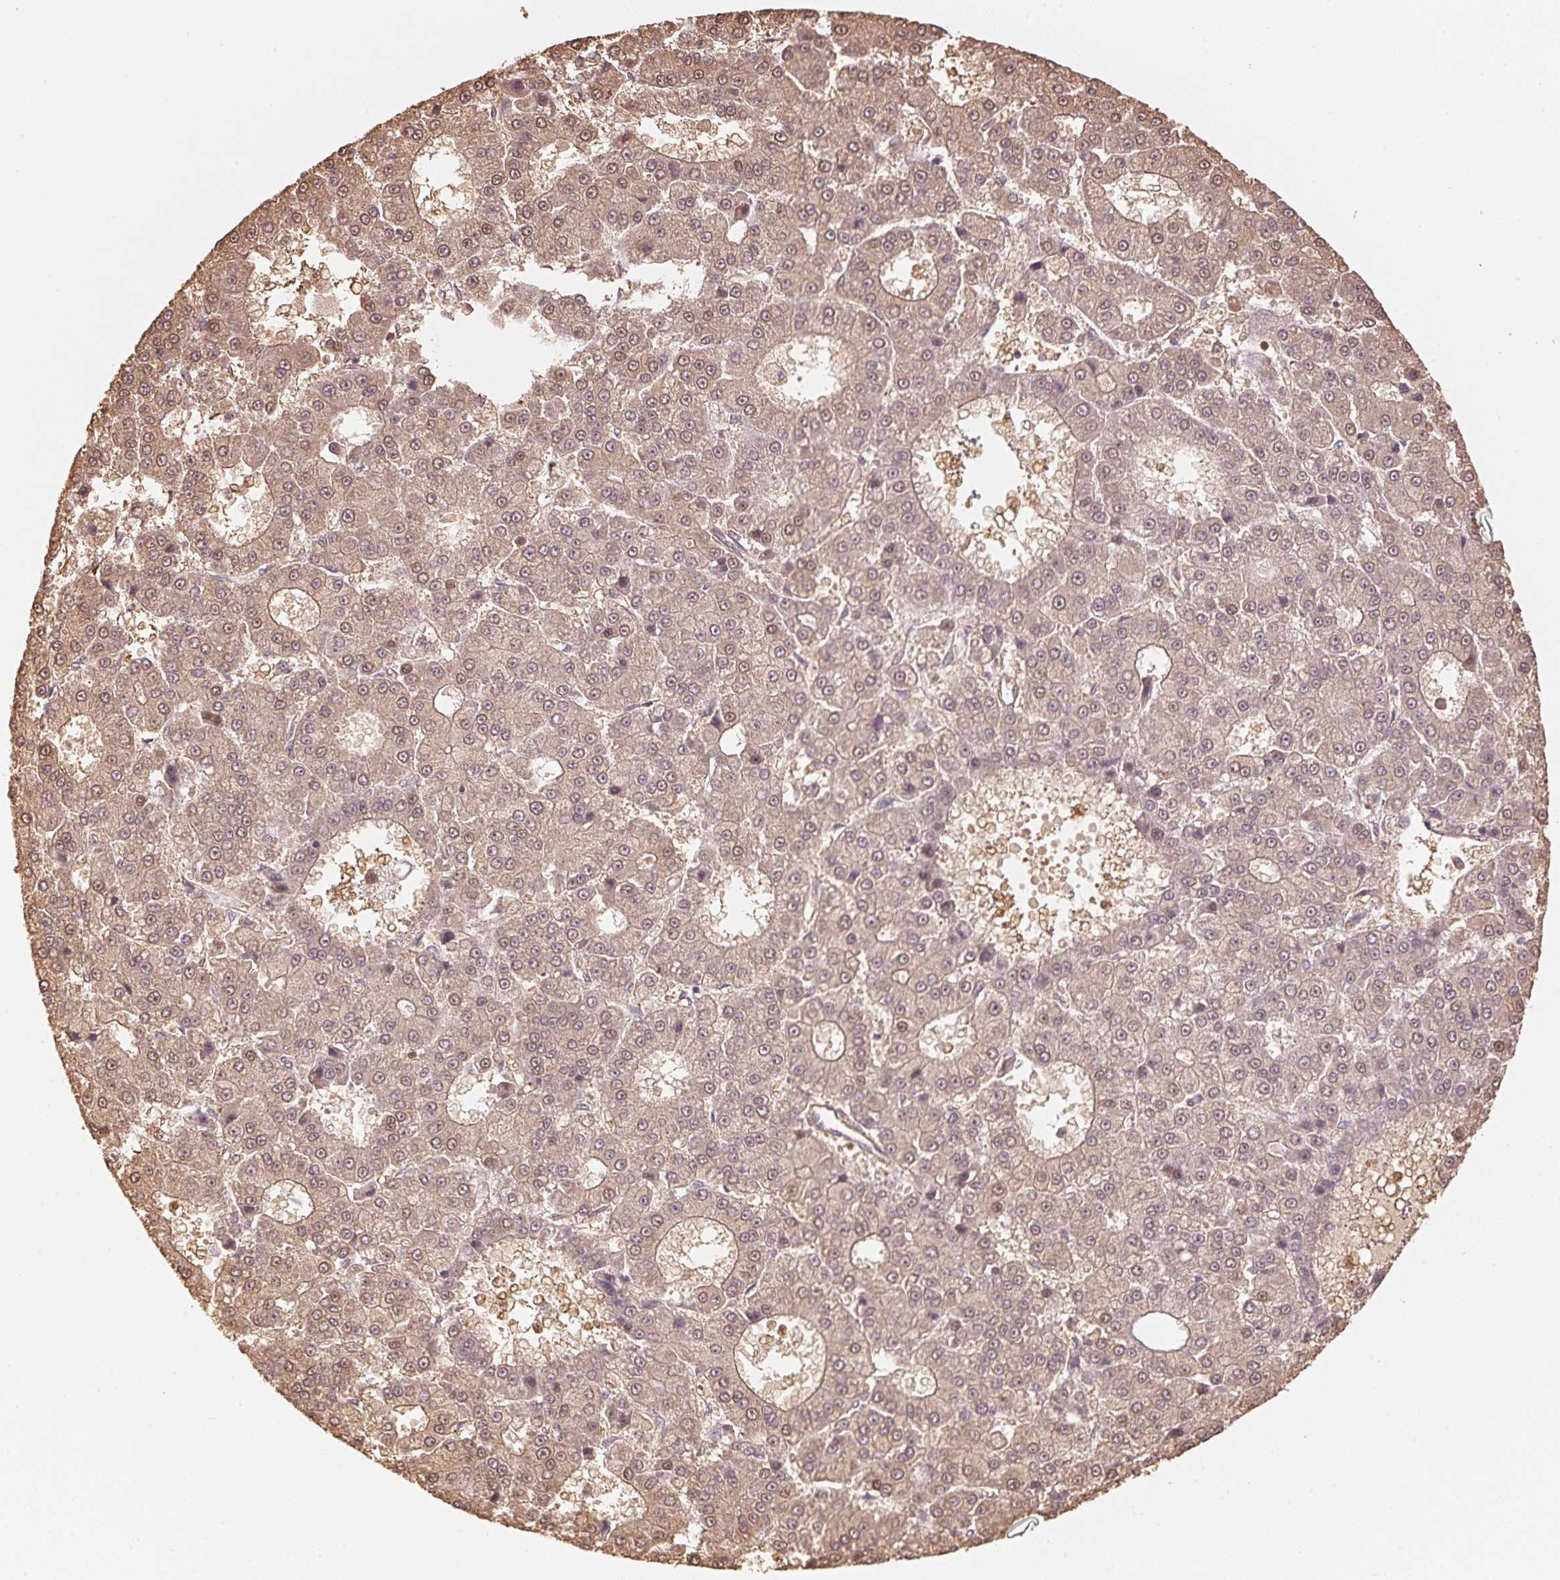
{"staining": {"intensity": "weak", "quantity": ">75%", "location": "cytoplasmic/membranous,nuclear"}, "tissue": "liver cancer", "cell_type": "Tumor cells", "image_type": "cancer", "snomed": [{"axis": "morphology", "description": "Carcinoma, Hepatocellular, NOS"}, {"axis": "topography", "description": "Liver"}], "caption": "The immunohistochemical stain labels weak cytoplasmic/membranous and nuclear expression in tumor cells of liver cancer tissue. Using DAB (3,3'-diaminobenzidine) (brown) and hematoxylin (blue) stains, captured at high magnification using brightfield microscopy.", "gene": "QDPR", "patient": {"sex": "male", "age": 70}}